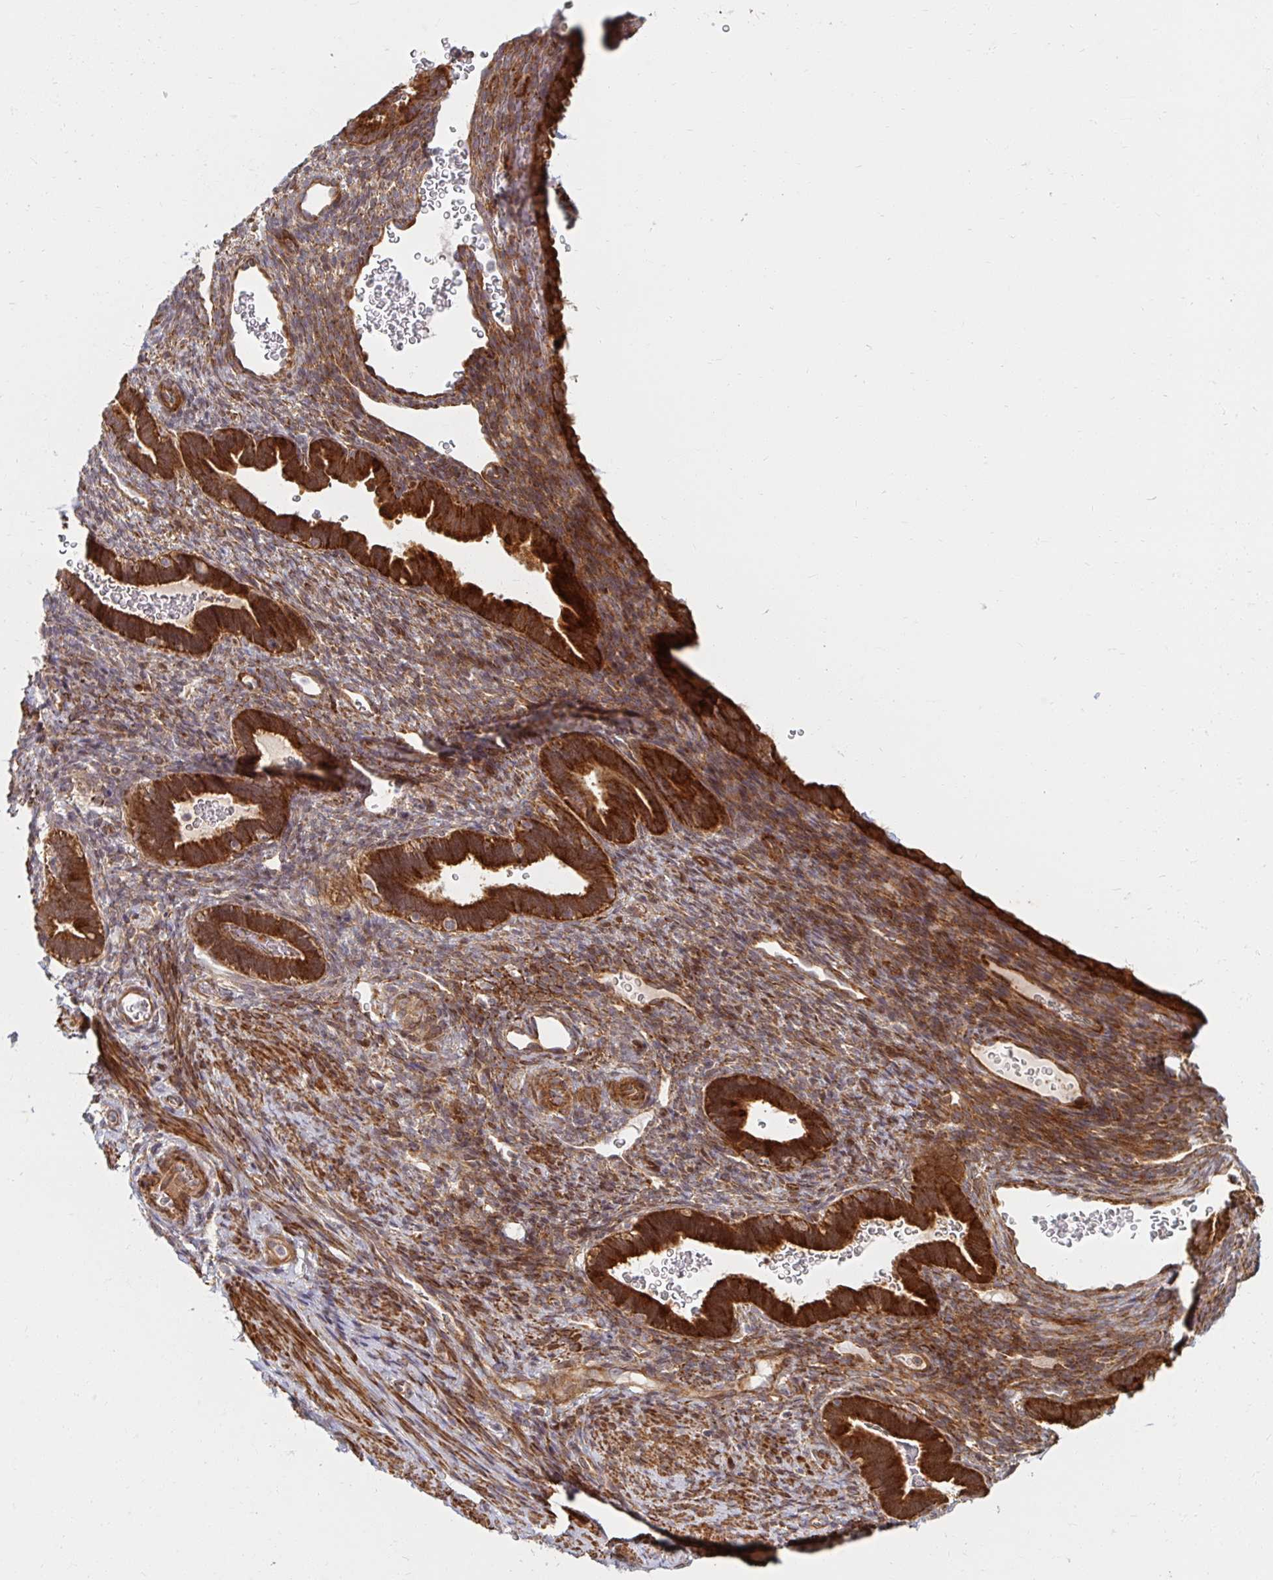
{"staining": {"intensity": "weak", "quantity": "25%-75%", "location": "cytoplasmic/membranous"}, "tissue": "endometrium", "cell_type": "Cells in endometrial stroma", "image_type": "normal", "snomed": [{"axis": "morphology", "description": "Normal tissue, NOS"}, {"axis": "topography", "description": "Endometrium"}], "caption": "Immunohistochemical staining of normal endometrium demonstrates weak cytoplasmic/membranous protein staining in about 25%-75% of cells in endometrial stroma.", "gene": "BTF3", "patient": {"sex": "female", "age": 34}}